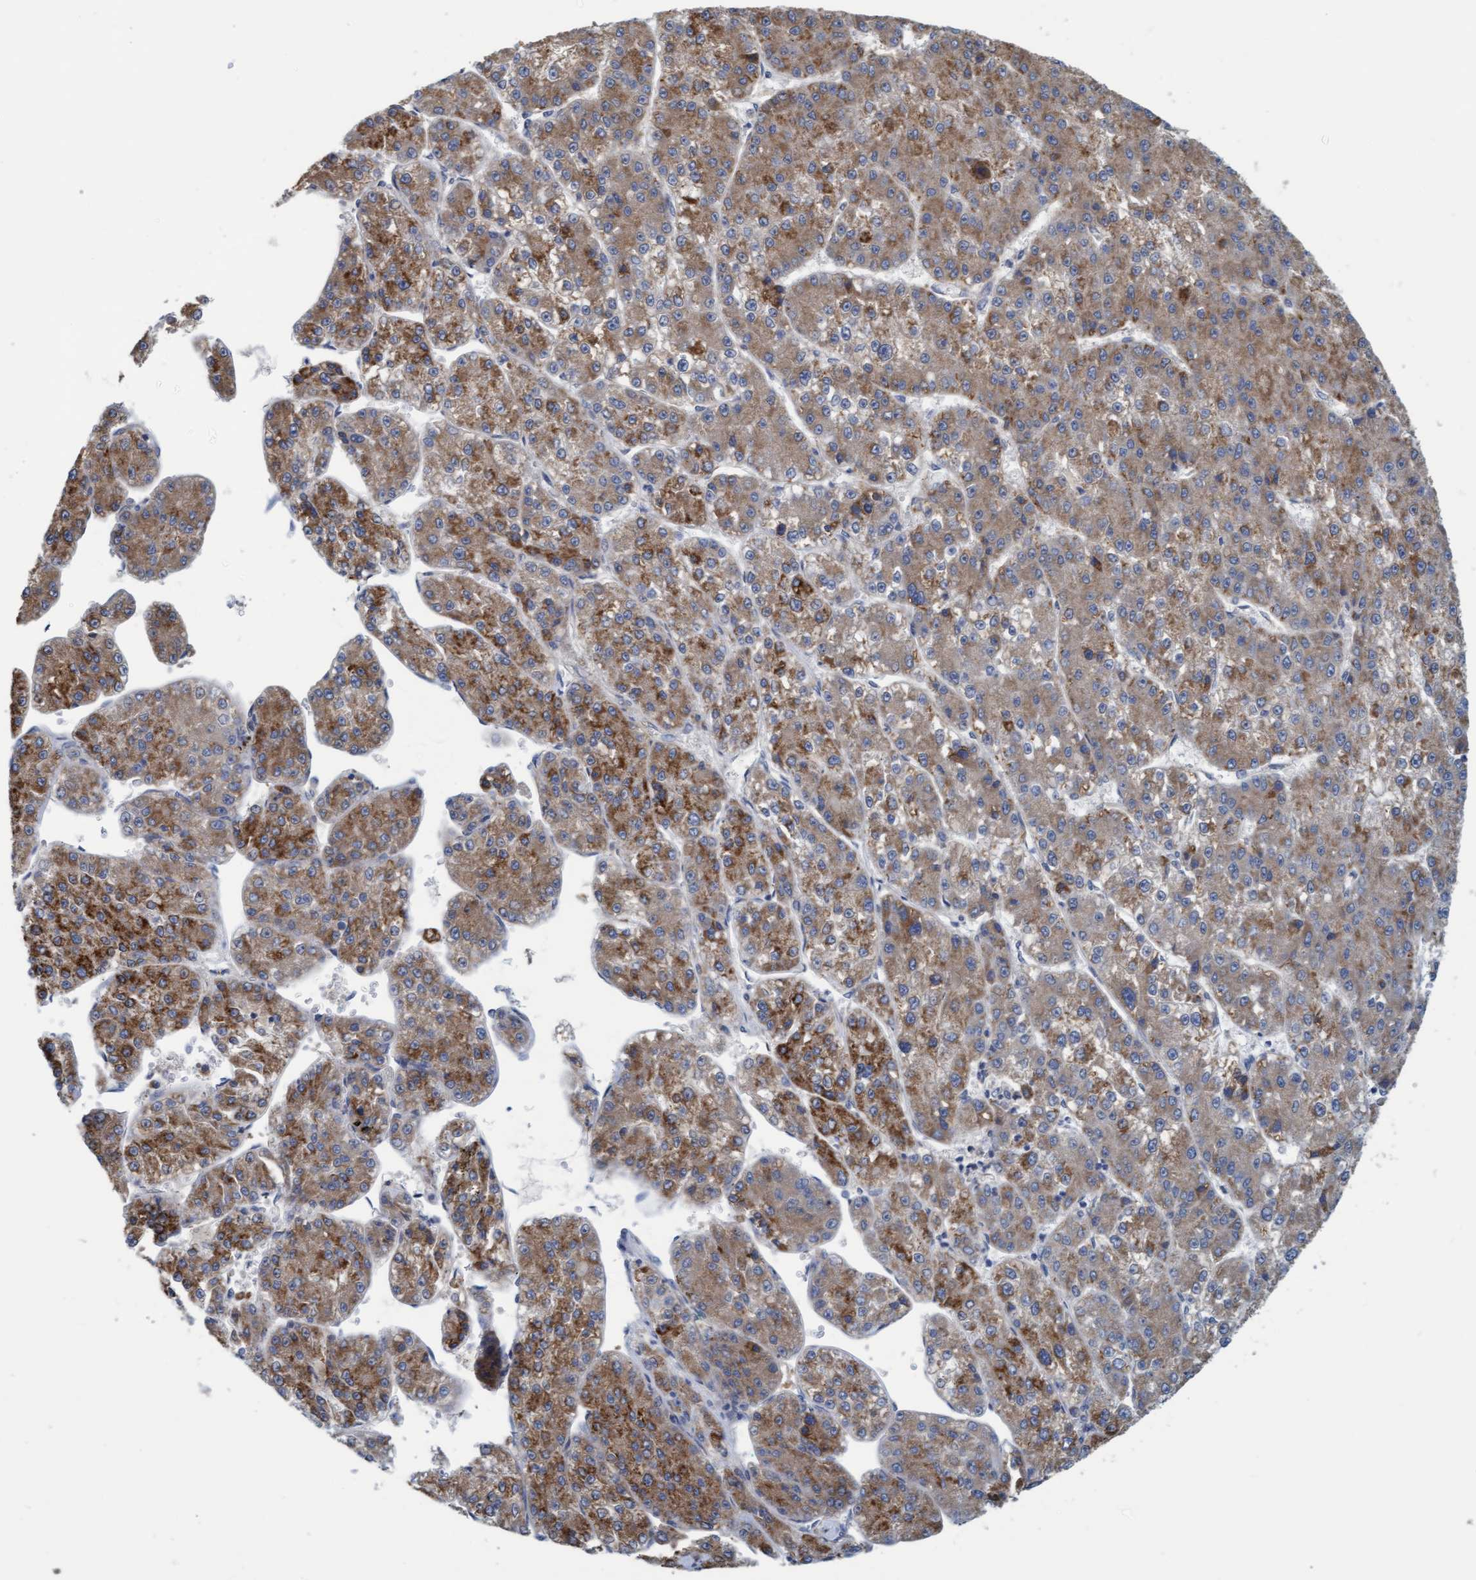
{"staining": {"intensity": "moderate", "quantity": ">75%", "location": "cytoplasmic/membranous"}, "tissue": "liver cancer", "cell_type": "Tumor cells", "image_type": "cancer", "snomed": [{"axis": "morphology", "description": "Carcinoma, Hepatocellular, NOS"}, {"axis": "topography", "description": "Liver"}], "caption": "Moderate cytoplasmic/membranous staining is present in about >75% of tumor cells in liver cancer.", "gene": "LRSAM1", "patient": {"sex": "female", "age": 73}}